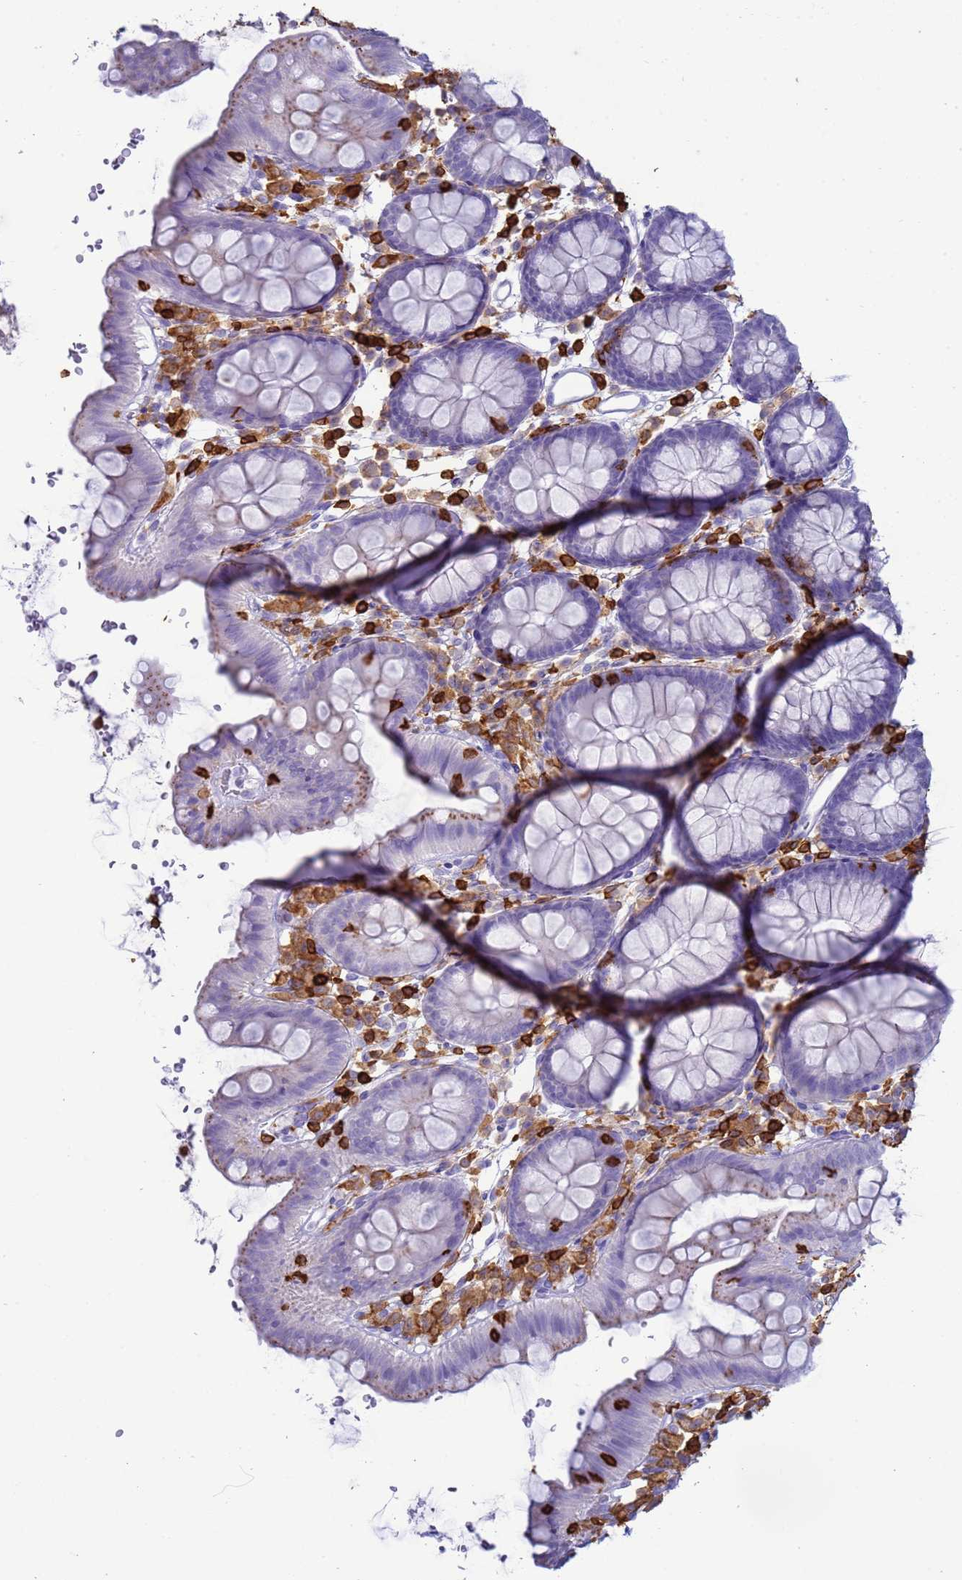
{"staining": {"intensity": "negative", "quantity": "none", "location": "none"}, "tissue": "colon", "cell_type": "Endothelial cells", "image_type": "normal", "snomed": [{"axis": "morphology", "description": "Normal tissue, NOS"}, {"axis": "topography", "description": "Colon"}], "caption": "This is an immunohistochemistry photomicrograph of benign colon. There is no positivity in endothelial cells.", "gene": "IRF5", "patient": {"sex": "male", "age": 75}}